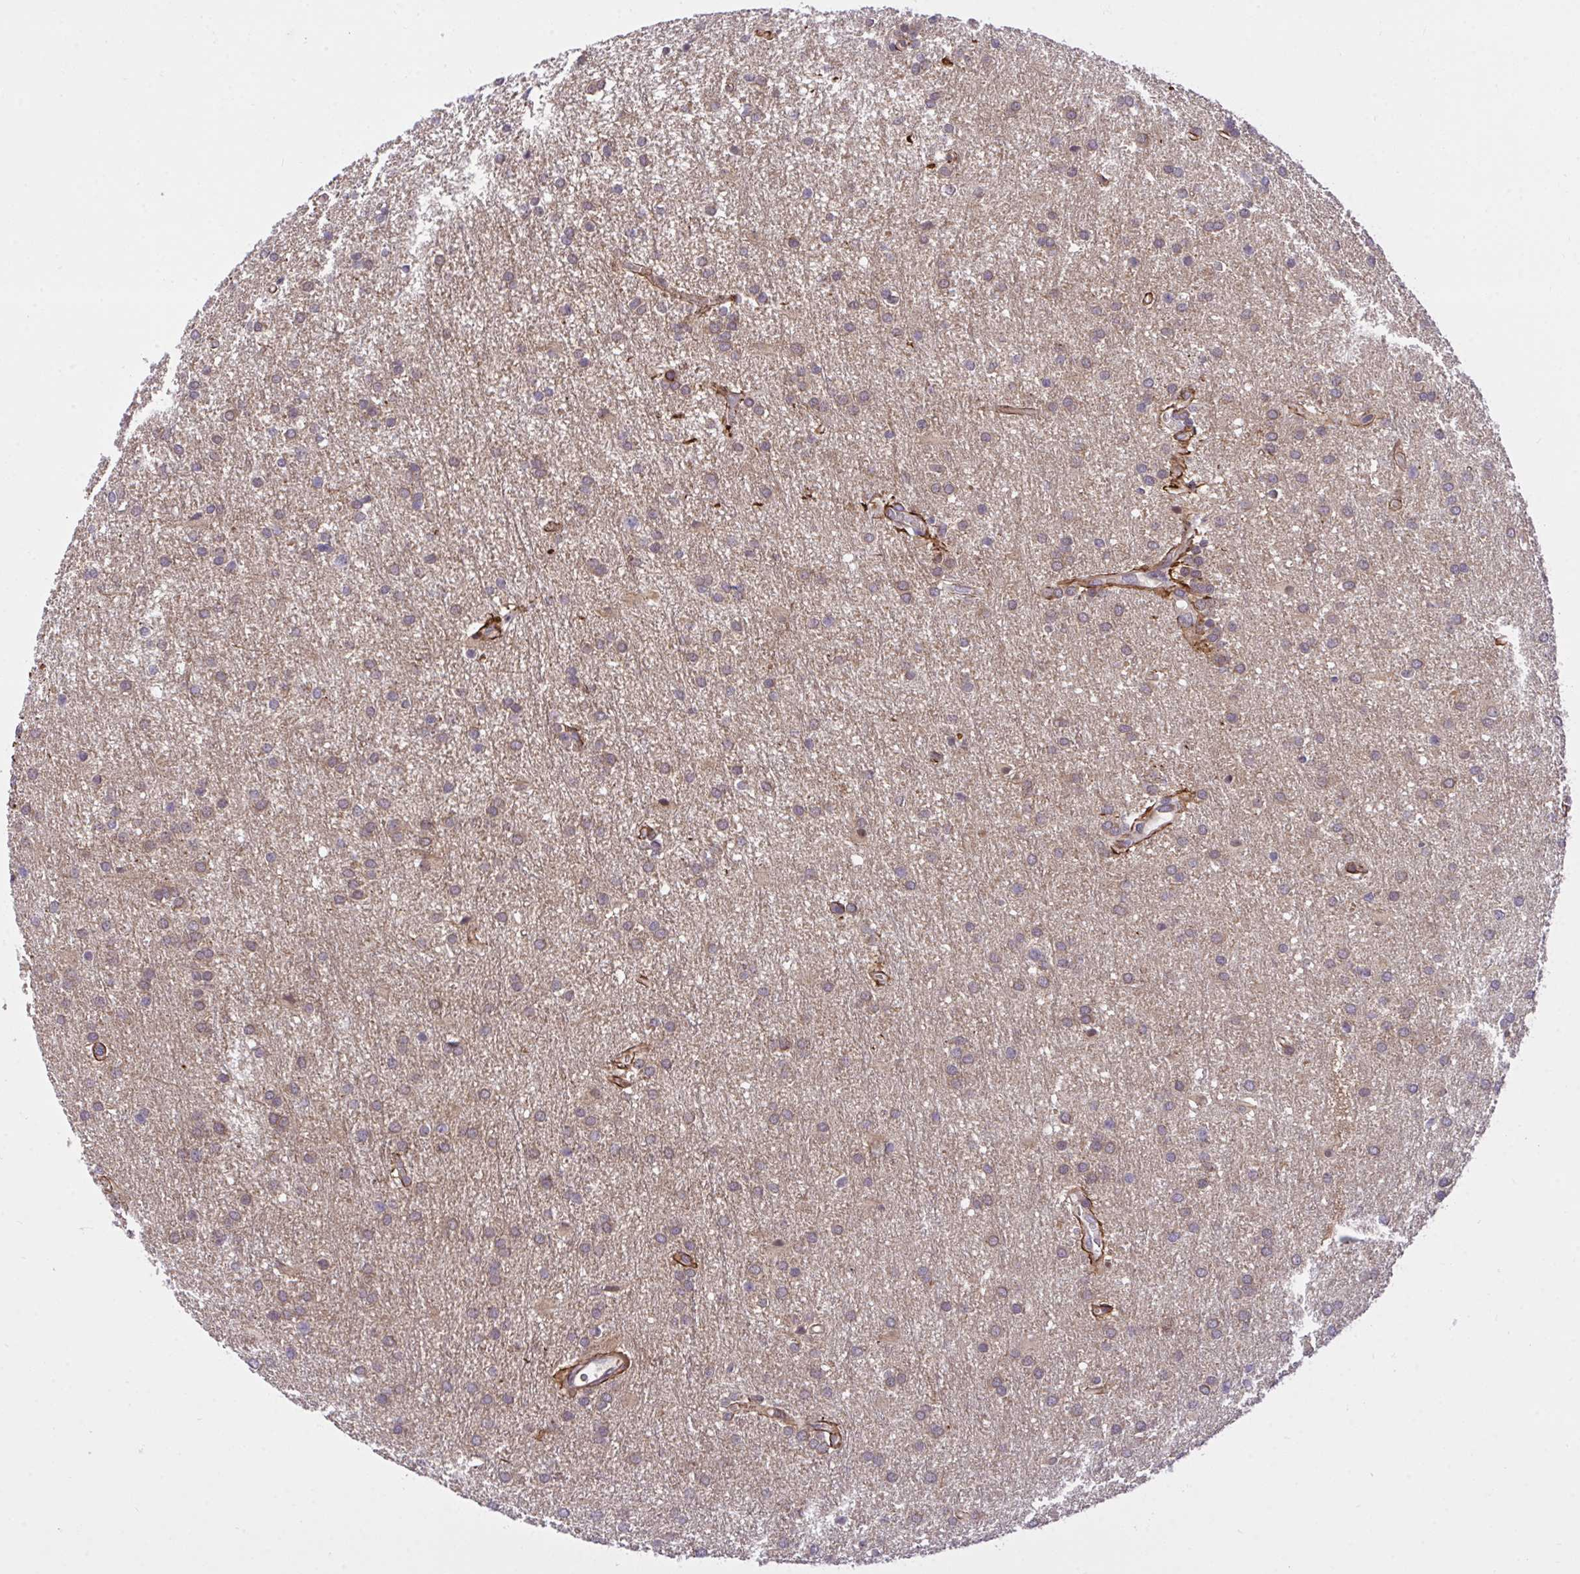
{"staining": {"intensity": "weak", "quantity": ">75%", "location": "cytoplasmic/membranous"}, "tissue": "glioma", "cell_type": "Tumor cells", "image_type": "cancer", "snomed": [{"axis": "morphology", "description": "Glioma, malignant, Low grade"}, {"axis": "topography", "description": "Brain"}], "caption": "Malignant low-grade glioma stained for a protein shows weak cytoplasmic/membranous positivity in tumor cells.", "gene": "TLN2", "patient": {"sex": "female", "age": 32}}